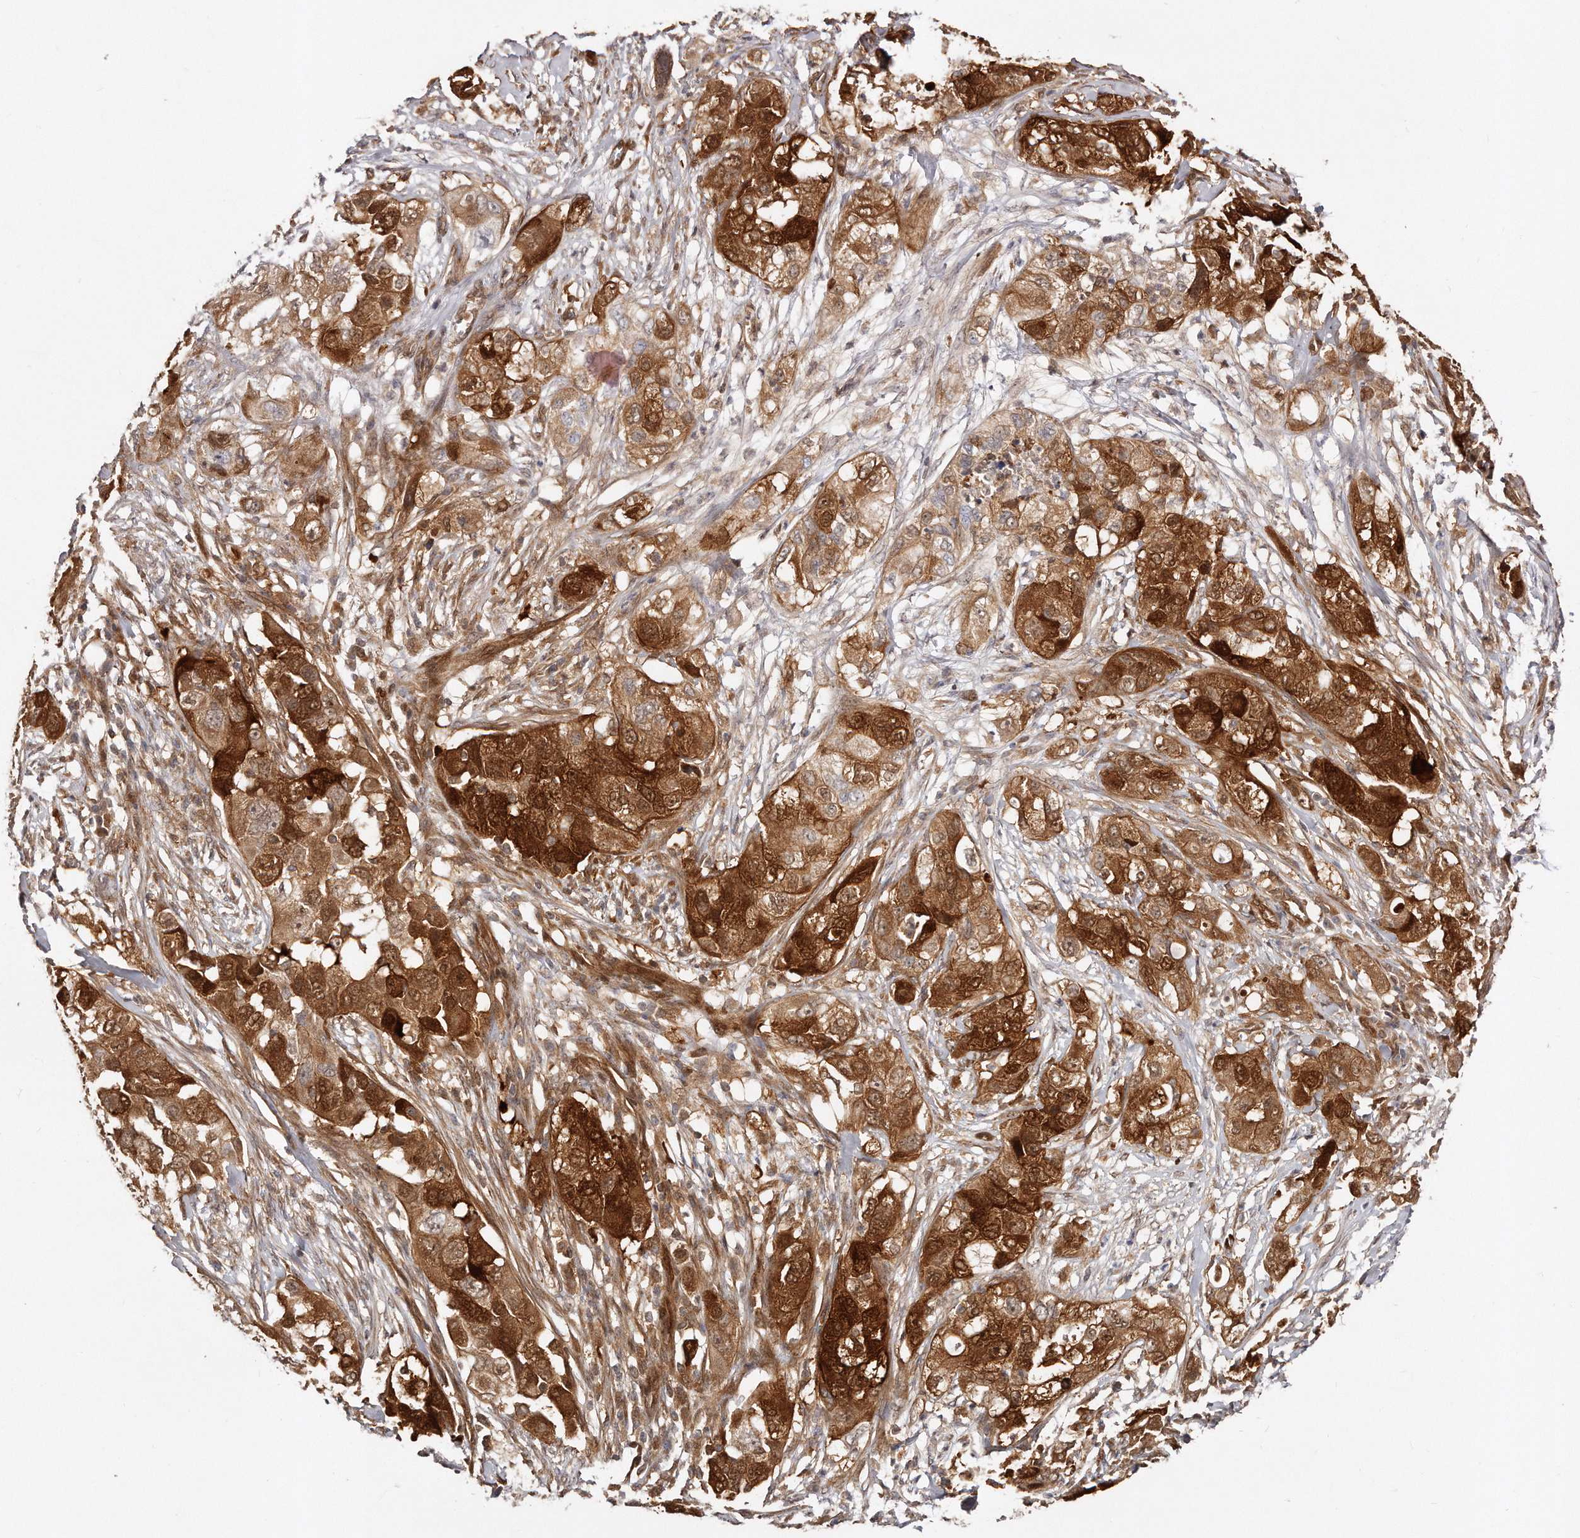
{"staining": {"intensity": "strong", "quantity": ">75%", "location": "cytoplasmic/membranous,nuclear"}, "tissue": "pancreatic cancer", "cell_type": "Tumor cells", "image_type": "cancer", "snomed": [{"axis": "morphology", "description": "Adenocarcinoma, NOS"}, {"axis": "topography", "description": "Pancreas"}], "caption": "This image reveals immunohistochemistry staining of pancreatic adenocarcinoma, with high strong cytoplasmic/membranous and nuclear staining in approximately >75% of tumor cells.", "gene": "GBP4", "patient": {"sex": "female", "age": 78}}